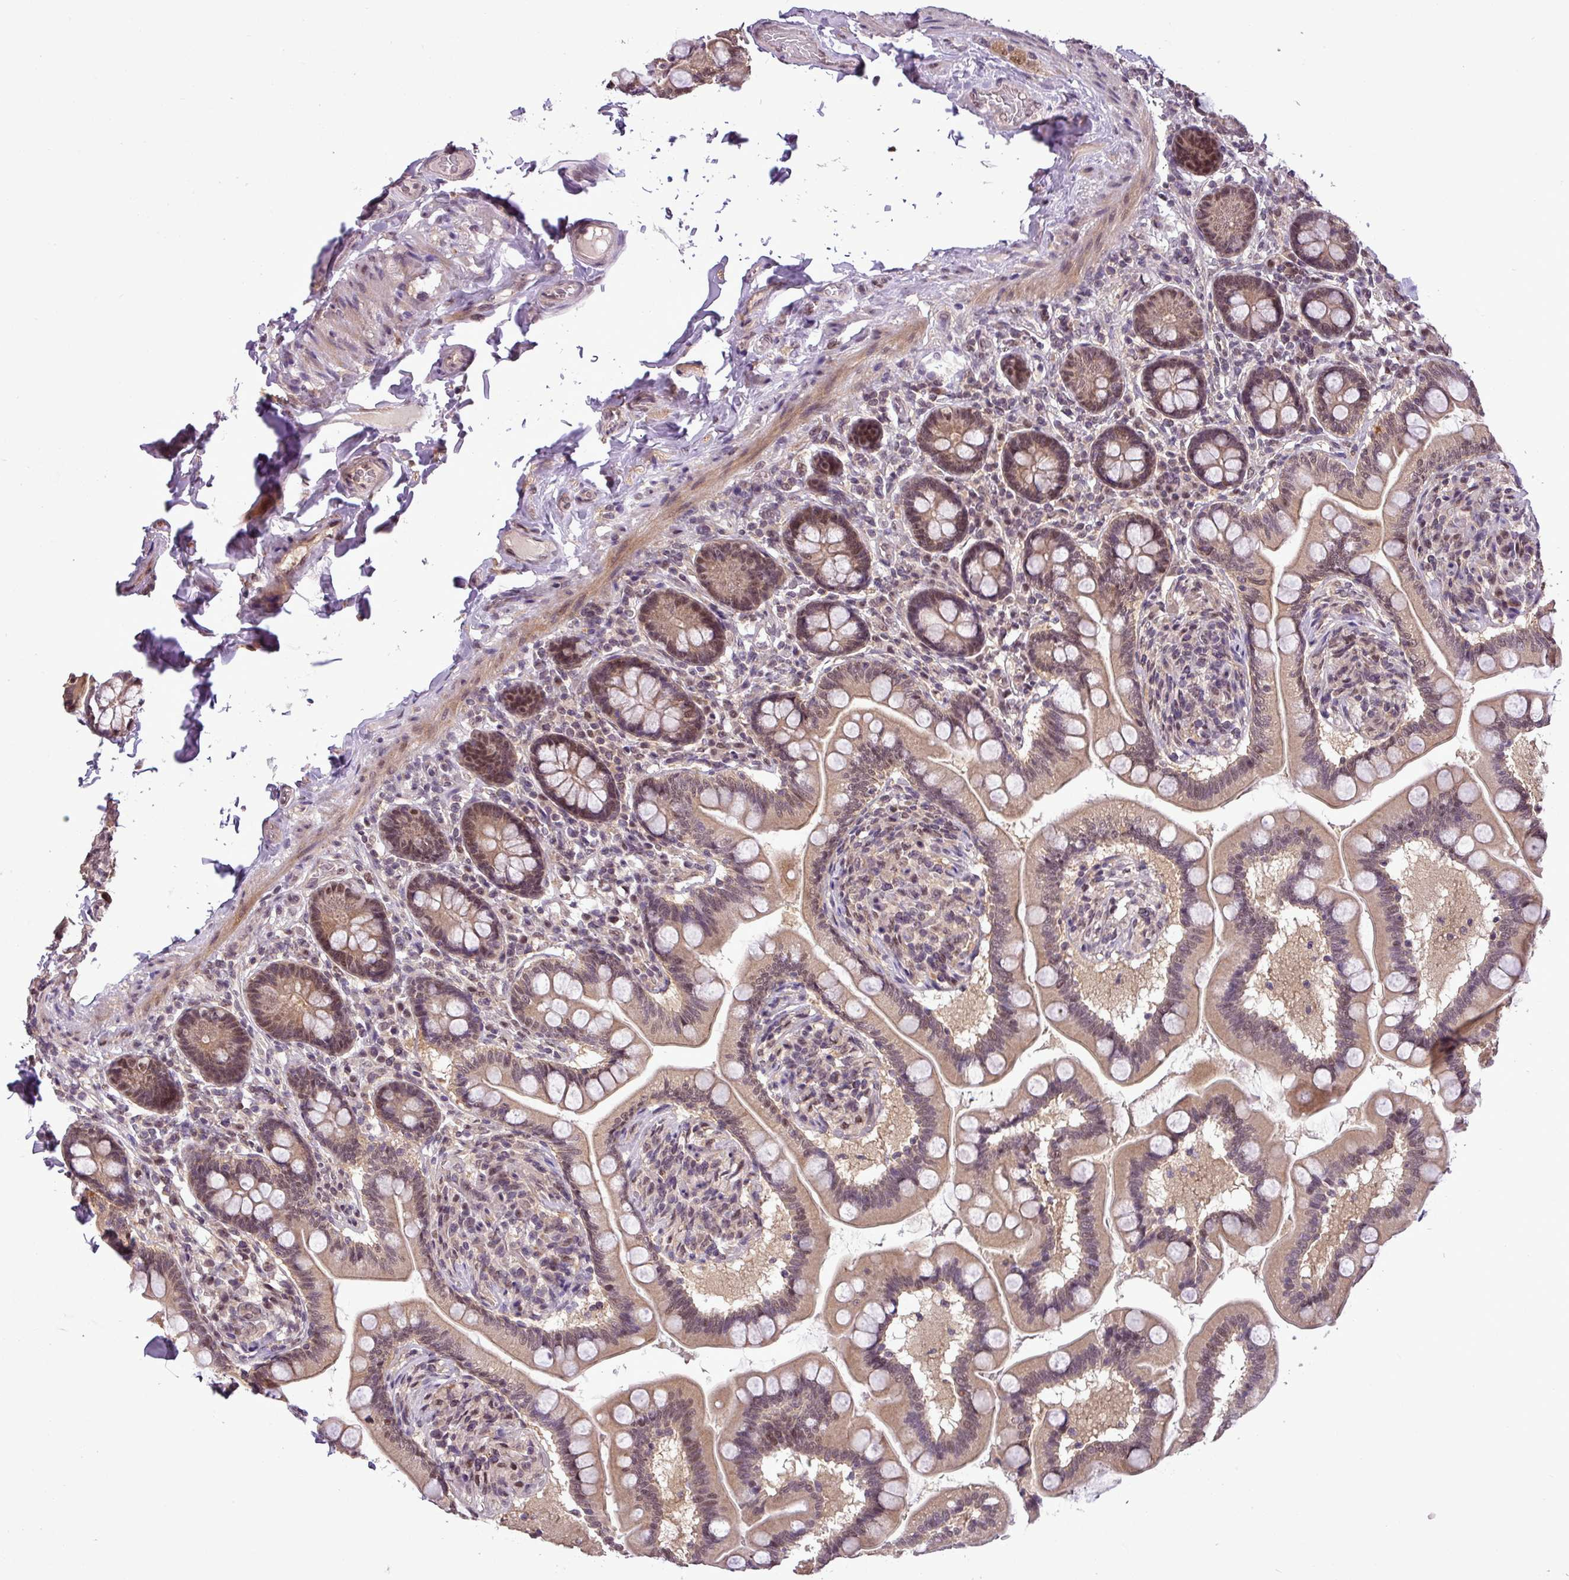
{"staining": {"intensity": "moderate", "quantity": ">75%", "location": "cytoplasmic/membranous,nuclear"}, "tissue": "small intestine", "cell_type": "Glandular cells", "image_type": "normal", "snomed": [{"axis": "morphology", "description": "Normal tissue, NOS"}, {"axis": "topography", "description": "Small intestine"}], "caption": "Immunohistochemistry (IHC) image of normal small intestine: small intestine stained using IHC shows medium levels of moderate protein expression localized specifically in the cytoplasmic/membranous,nuclear of glandular cells, appearing as a cytoplasmic/membranous,nuclear brown color.", "gene": "MFHAS1", "patient": {"sex": "female", "age": 64}}